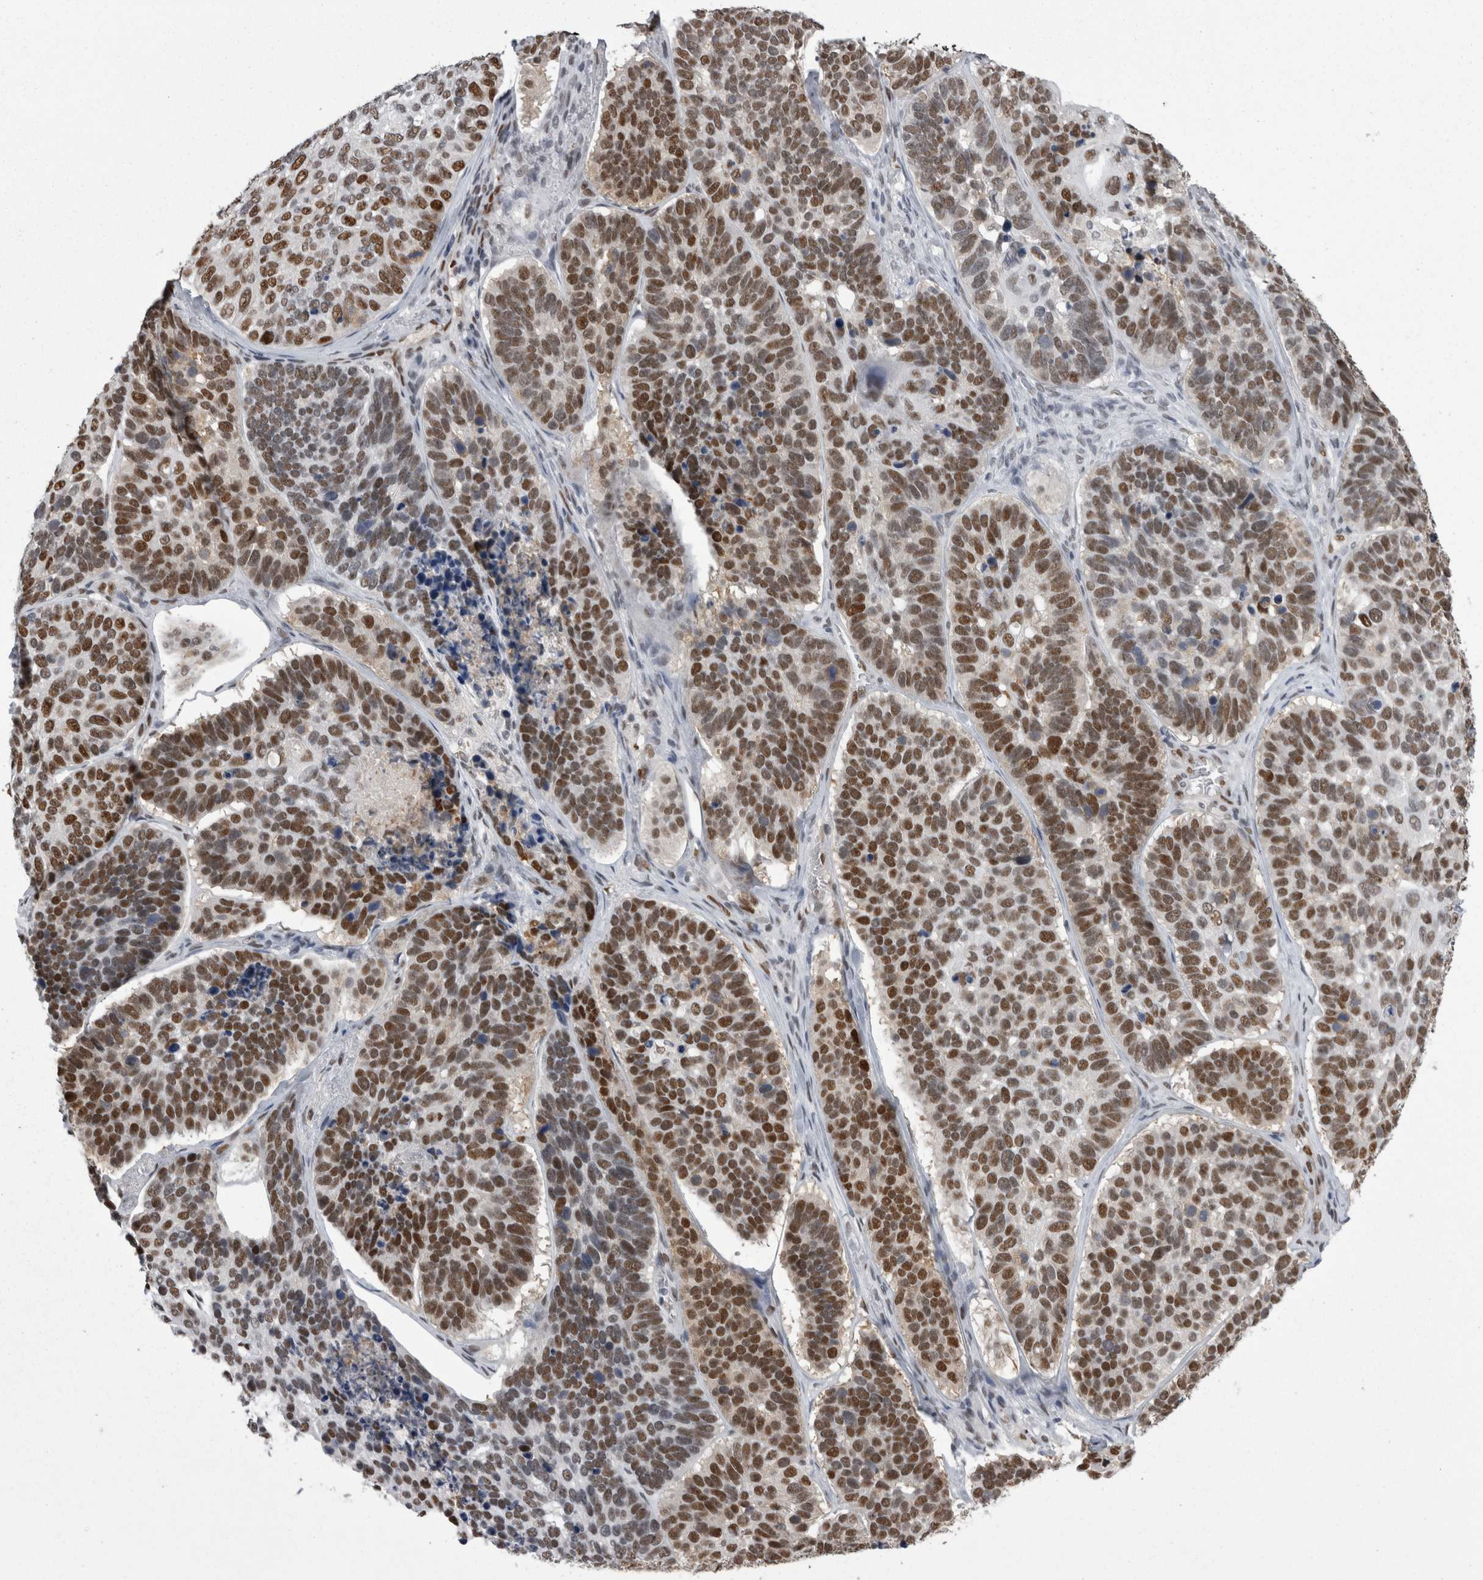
{"staining": {"intensity": "moderate", "quantity": ">75%", "location": "nuclear"}, "tissue": "skin cancer", "cell_type": "Tumor cells", "image_type": "cancer", "snomed": [{"axis": "morphology", "description": "Basal cell carcinoma"}, {"axis": "topography", "description": "Skin"}], "caption": "An image showing moderate nuclear positivity in about >75% of tumor cells in basal cell carcinoma (skin), as visualized by brown immunohistochemical staining.", "gene": "C1orf54", "patient": {"sex": "male", "age": 62}}